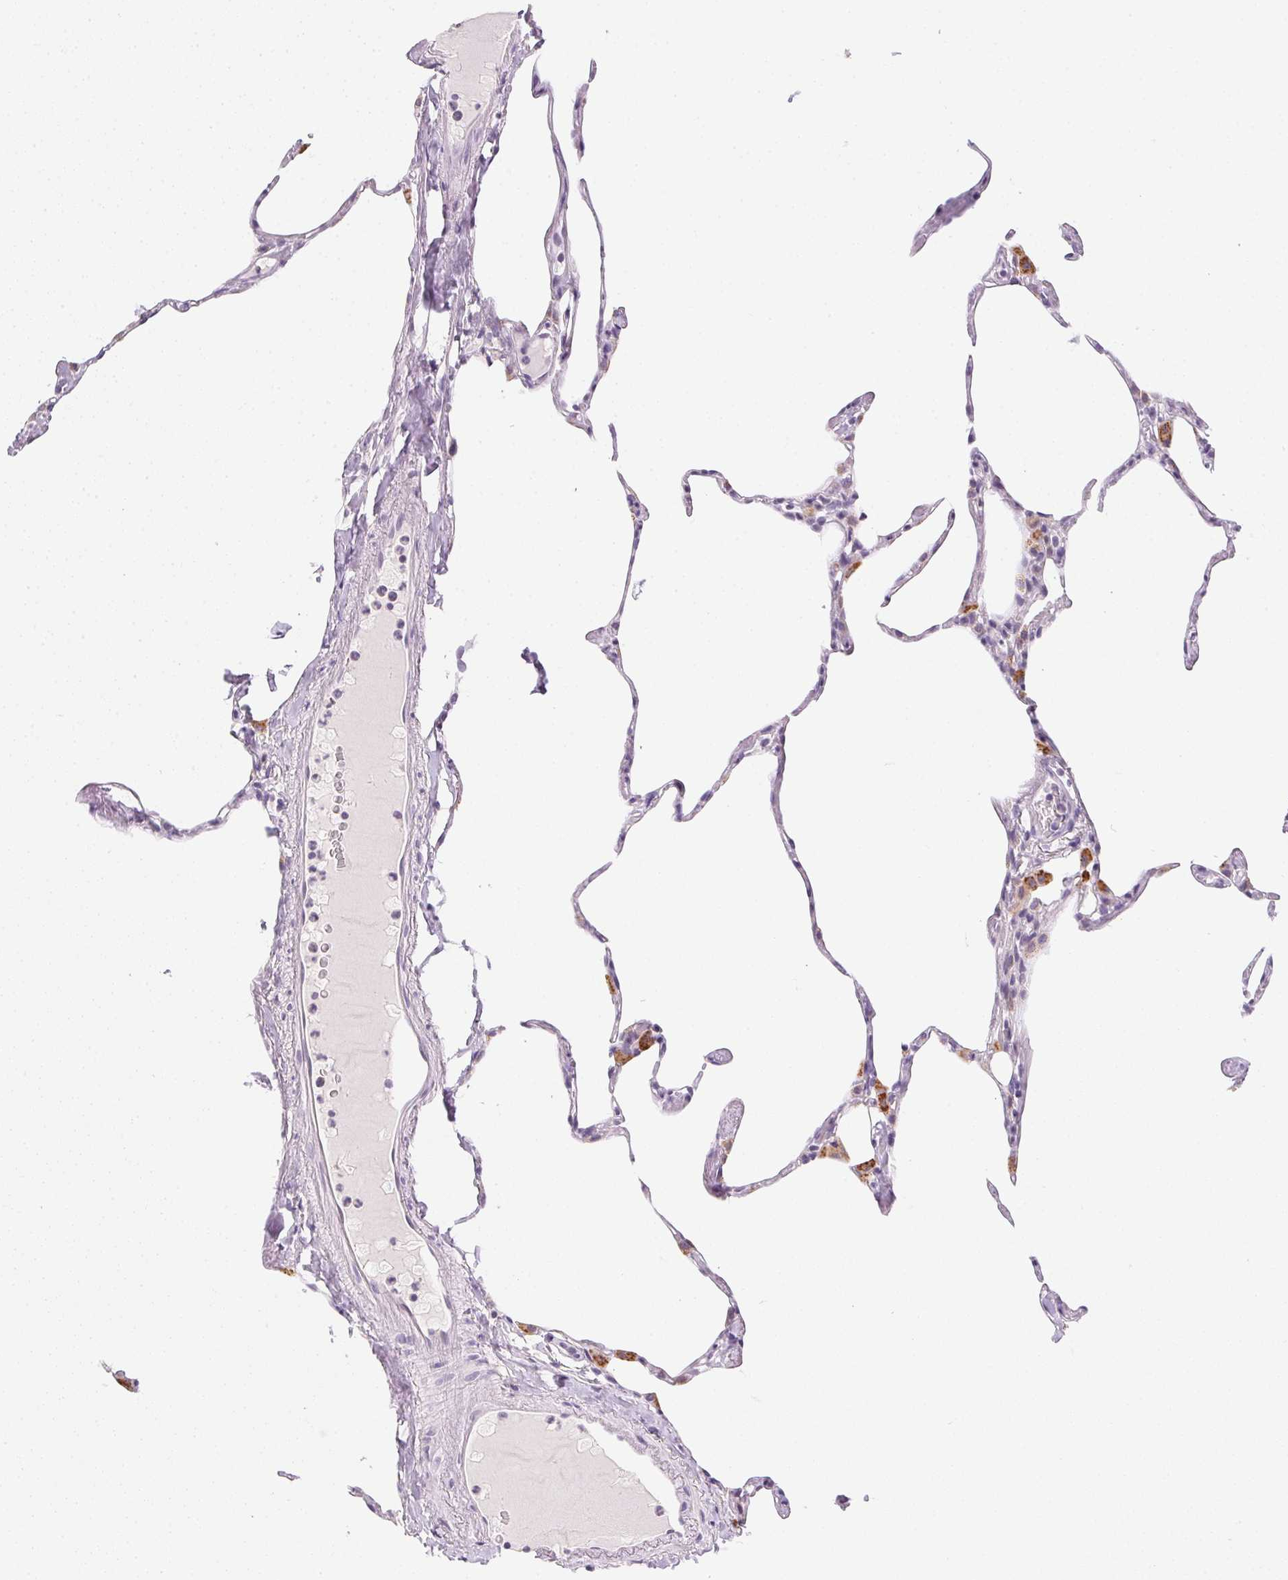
{"staining": {"intensity": "negative", "quantity": "none", "location": "none"}, "tissue": "lung", "cell_type": "Alveolar cells", "image_type": "normal", "snomed": [{"axis": "morphology", "description": "Normal tissue, NOS"}, {"axis": "topography", "description": "Lung"}], "caption": "The immunohistochemistry micrograph has no significant positivity in alveolar cells of lung. The staining was performed using DAB to visualize the protein expression in brown, while the nuclei were stained in blue with hematoxylin (Magnification: 20x).", "gene": "GSDMC", "patient": {"sex": "male", "age": 65}}